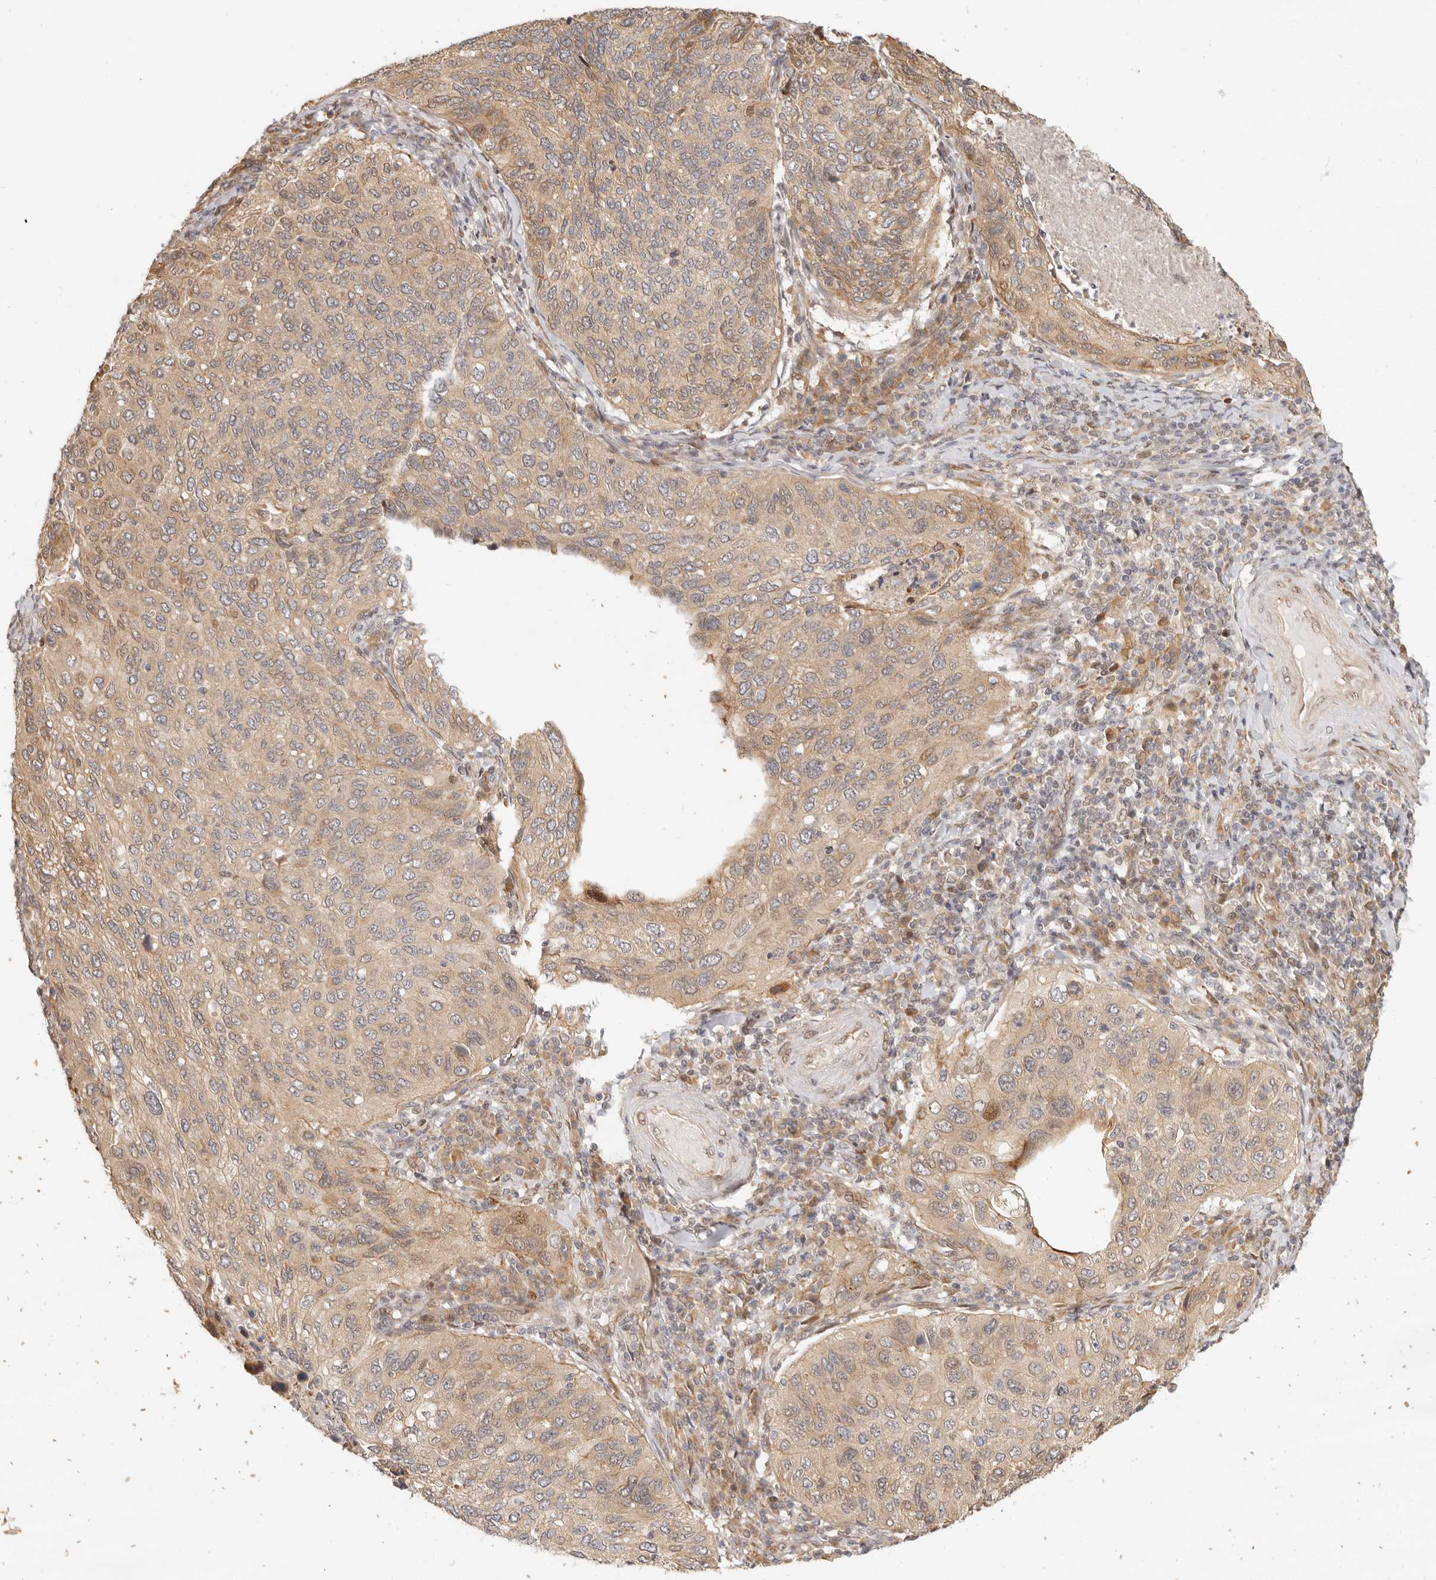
{"staining": {"intensity": "moderate", "quantity": "<25%", "location": "cytoplasmic/membranous"}, "tissue": "cervical cancer", "cell_type": "Tumor cells", "image_type": "cancer", "snomed": [{"axis": "morphology", "description": "Squamous cell carcinoma, NOS"}, {"axis": "topography", "description": "Cervix"}], "caption": "A brown stain labels moderate cytoplasmic/membranous expression of a protein in cervical cancer tumor cells.", "gene": "TUFT1", "patient": {"sex": "female", "age": 38}}